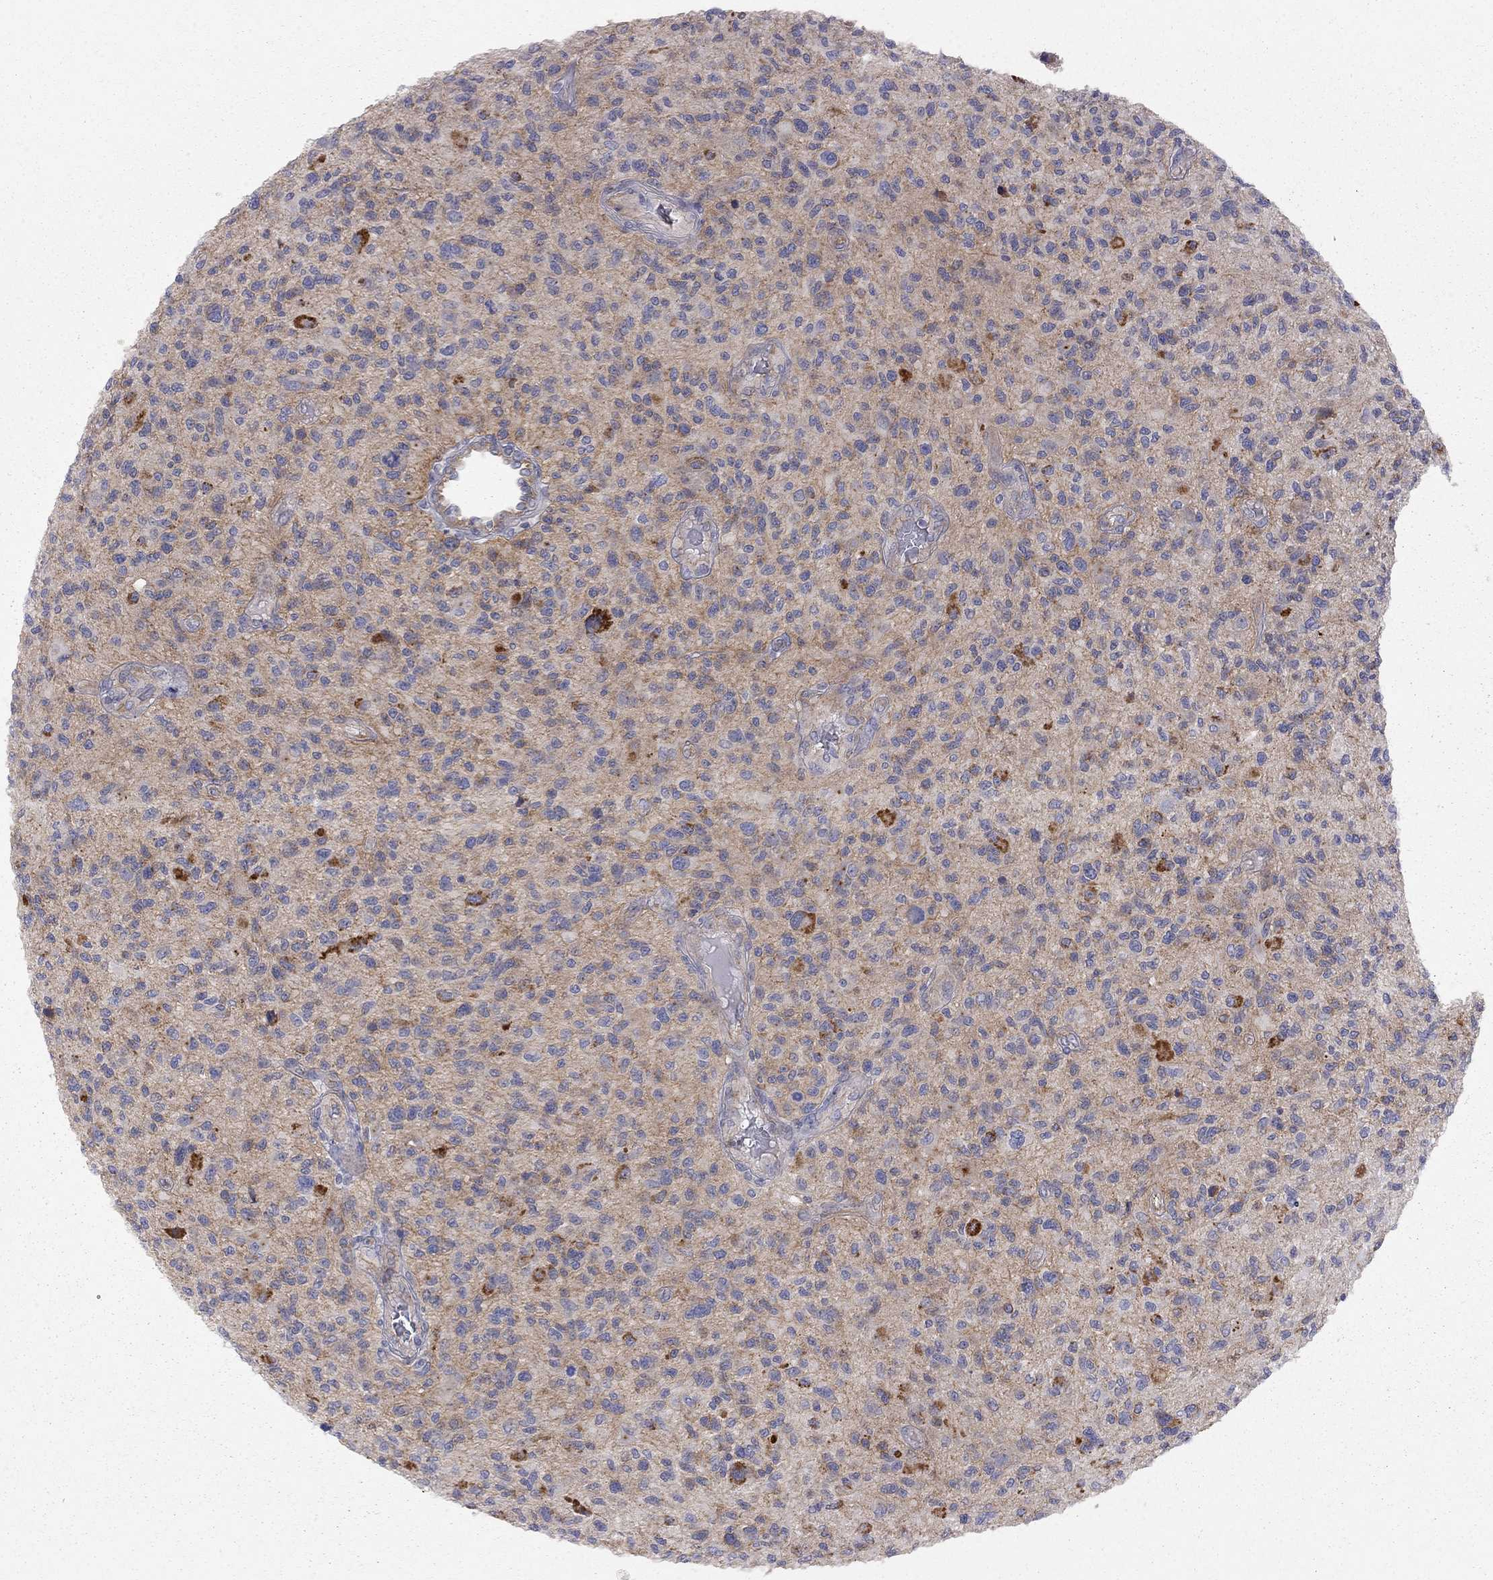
{"staining": {"intensity": "moderate", "quantity": "<25%", "location": "cytoplasmic/membranous"}, "tissue": "glioma", "cell_type": "Tumor cells", "image_type": "cancer", "snomed": [{"axis": "morphology", "description": "Glioma, malignant, High grade"}, {"axis": "topography", "description": "Brain"}], "caption": "This photomicrograph displays immunohistochemistry staining of human glioma, with low moderate cytoplasmic/membranous positivity in about <25% of tumor cells.", "gene": "GPRC5B", "patient": {"sex": "male", "age": 47}}